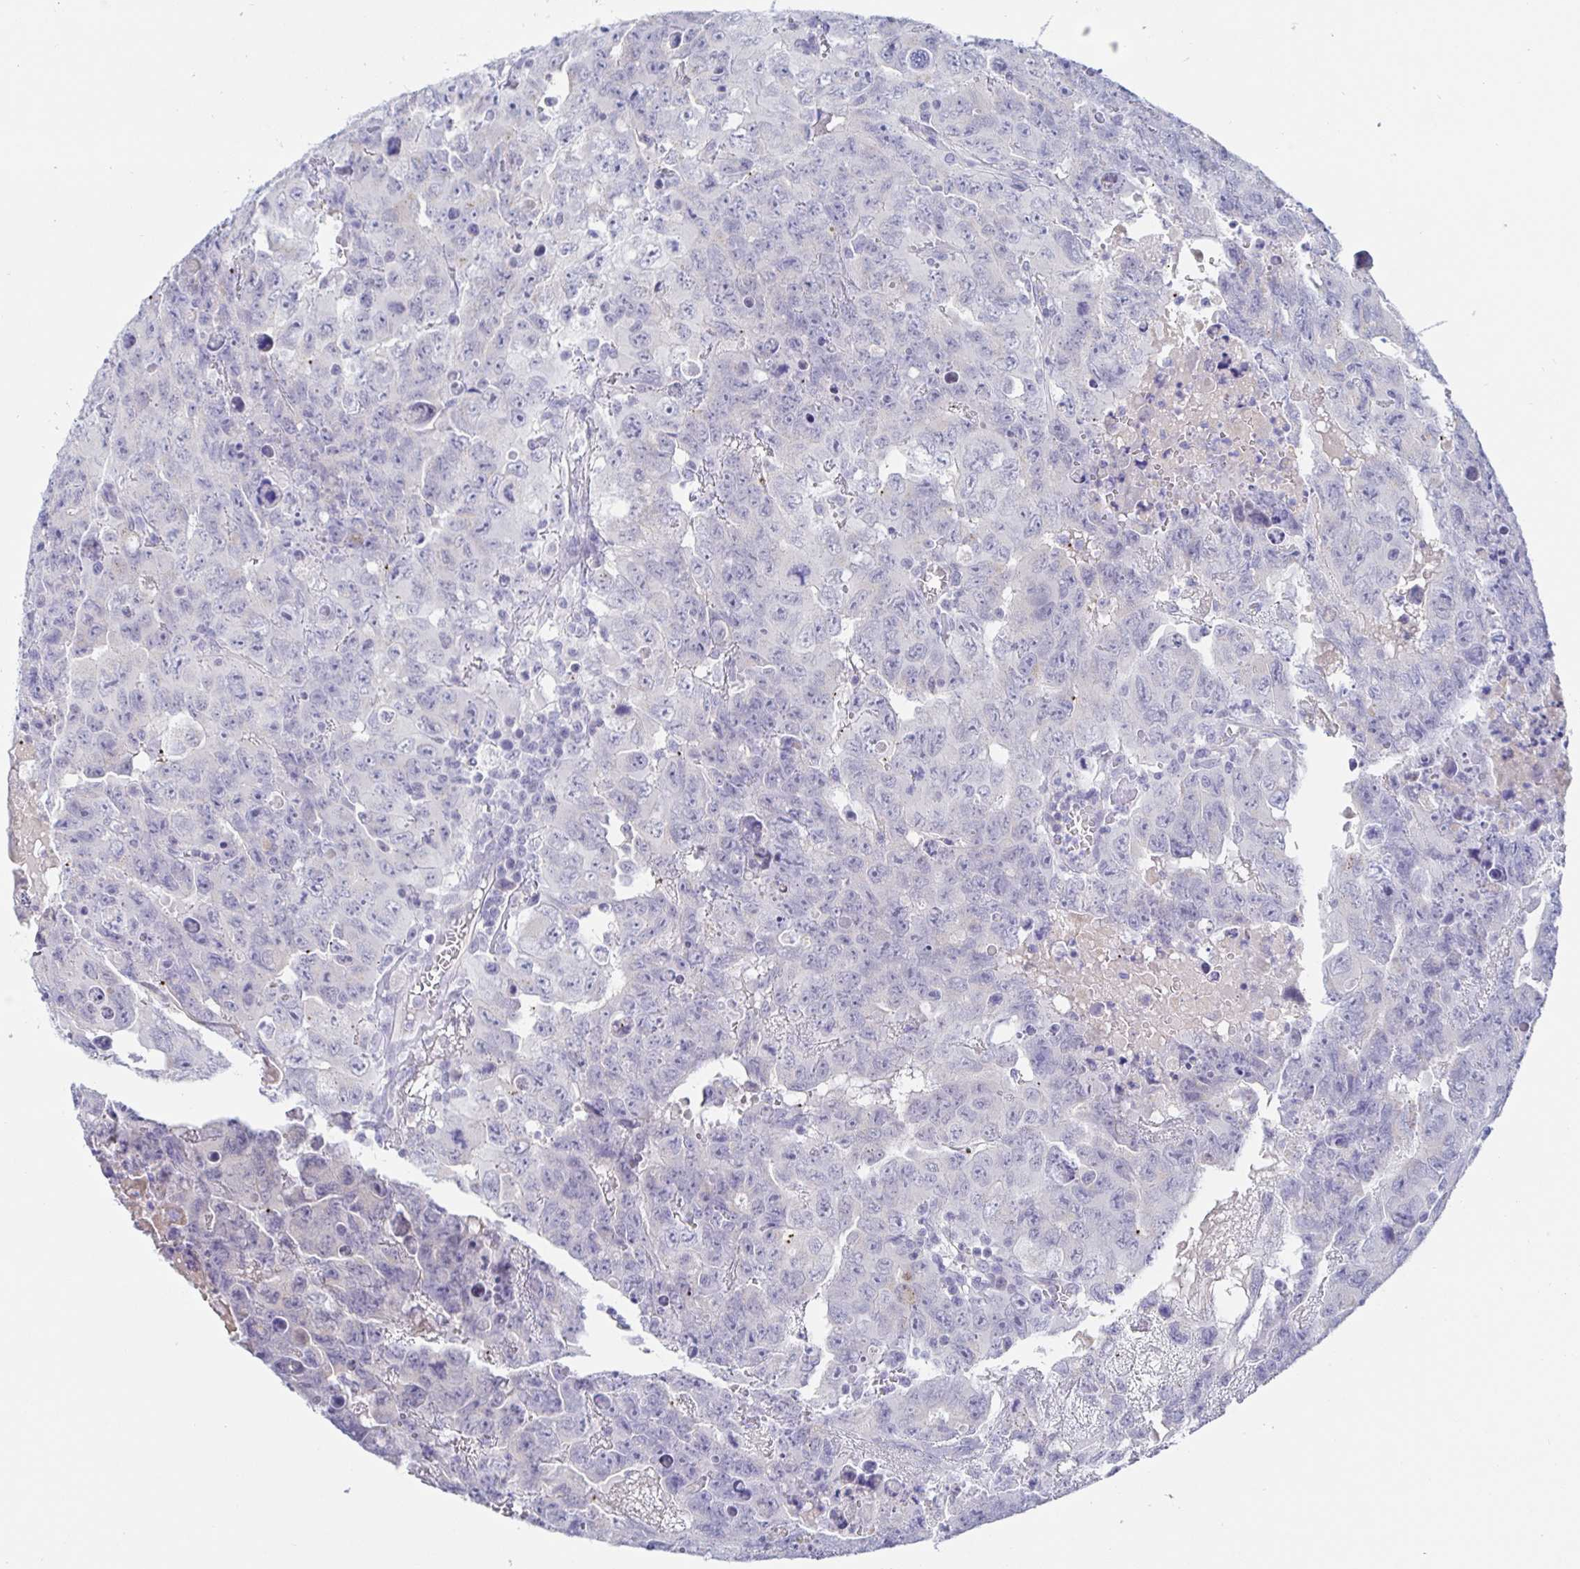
{"staining": {"intensity": "negative", "quantity": "none", "location": "none"}, "tissue": "testis cancer", "cell_type": "Tumor cells", "image_type": "cancer", "snomed": [{"axis": "morphology", "description": "Carcinoma, Embryonal, NOS"}, {"axis": "topography", "description": "Testis"}], "caption": "Tumor cells are negative for brown protein staining in embryonal carcinoma (testis).", "gene": "SIAH3", "patient": {"sex": "male", "age": 24}}